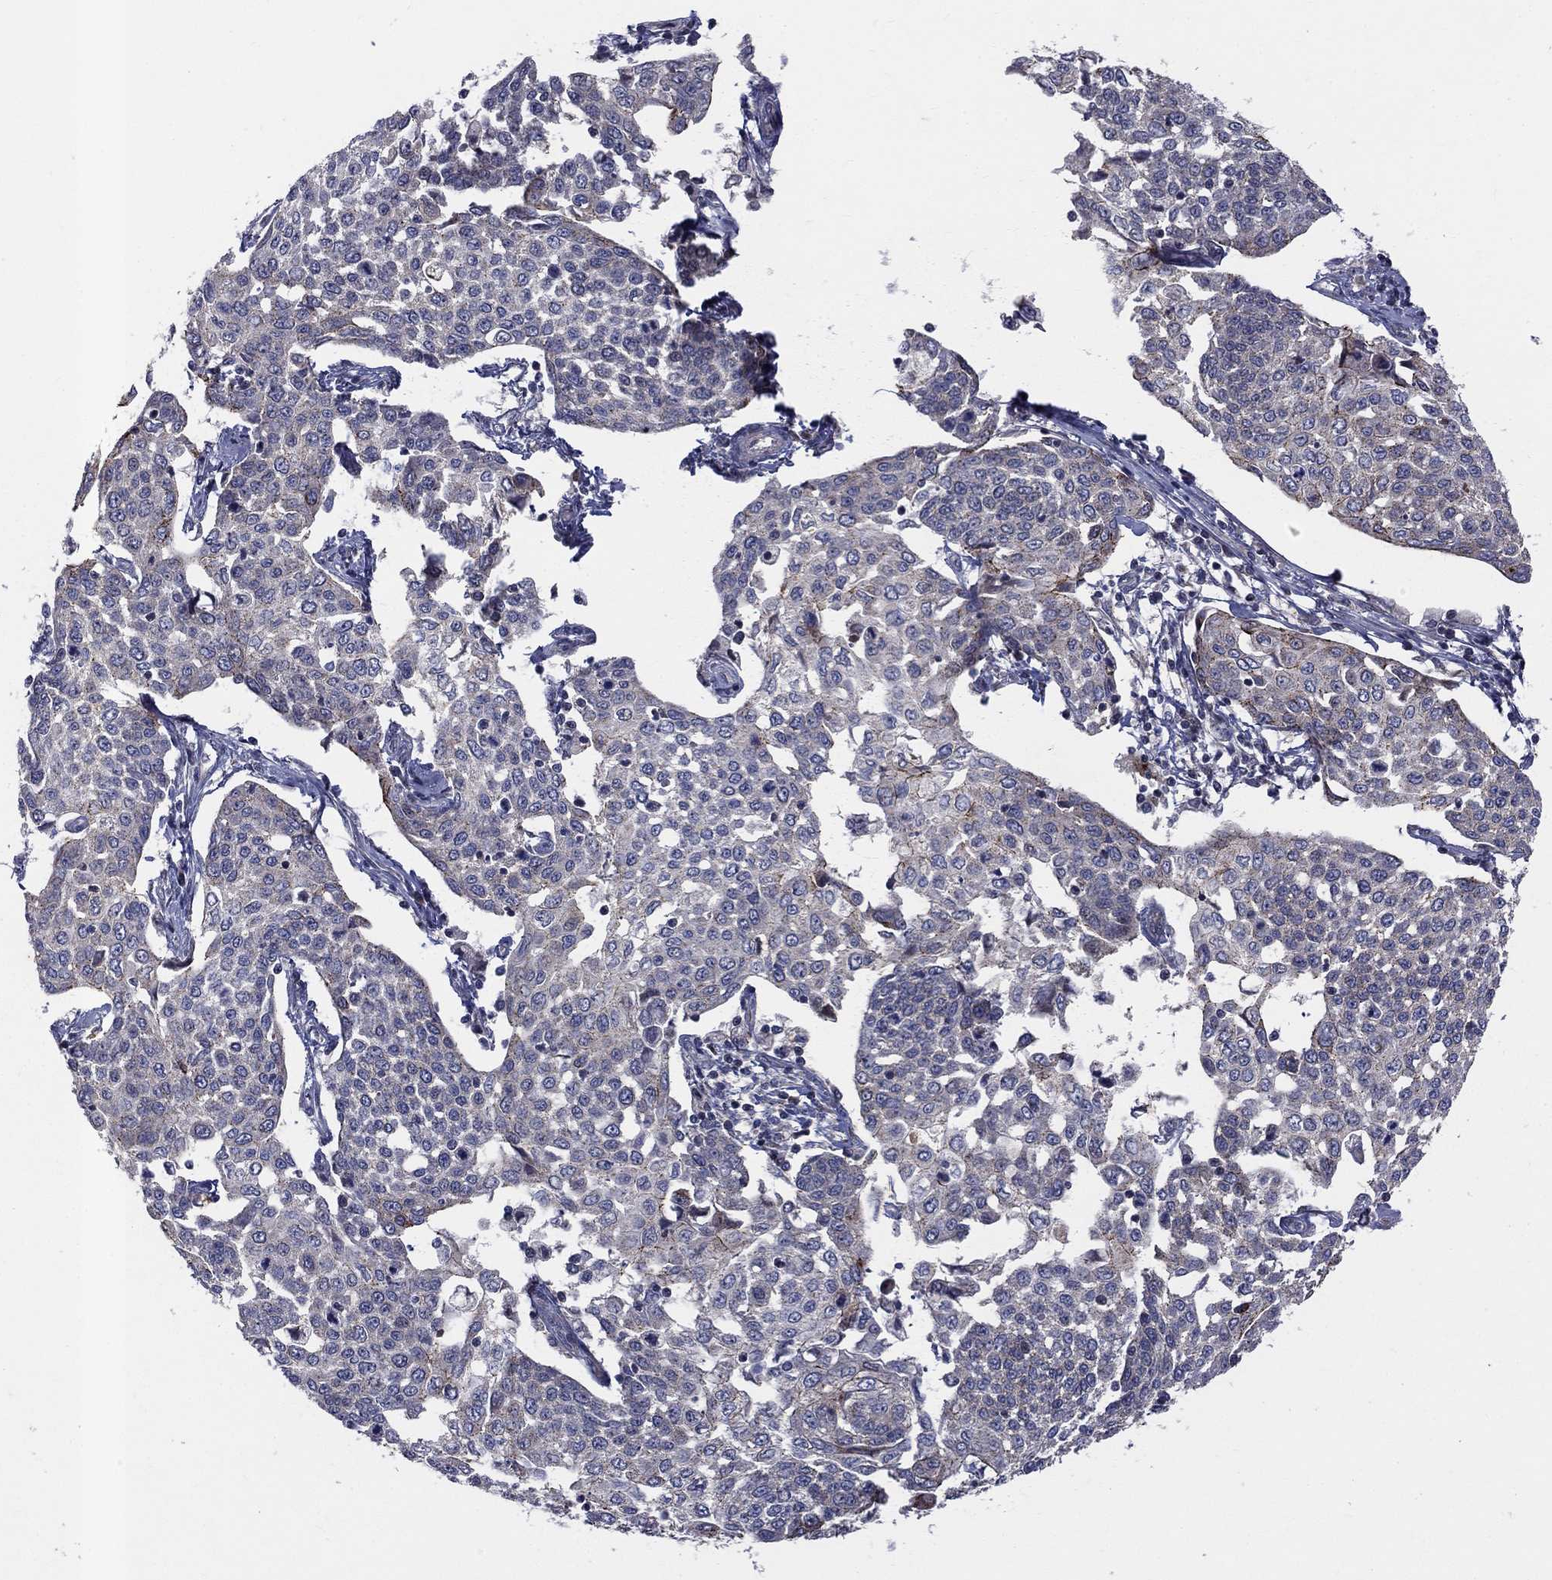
{"staining": {"intensity": "negative", "quantity": "none", "location": "none"}, "tissue": "cervical cancer", "cell_type": "Tumor cells", "image_type": "cancer", "snomed": [{"axis": "morphology", "description": "Squamous cell carcinoma, NOS"}, {"axis": "topography", "description": "Cervix"}], "caption": "An image of squamous cell carcinoma (cervical) stained for a protein exhibits no brown staining in tumor cells. The staining was performed using DAB to visualize the protein expression in brown, while the nuclei were stained in blue with hematoxylin (Magnification: 20x).", "gene": "WDR19", "patient": {"sex": "female", "age": 34}}